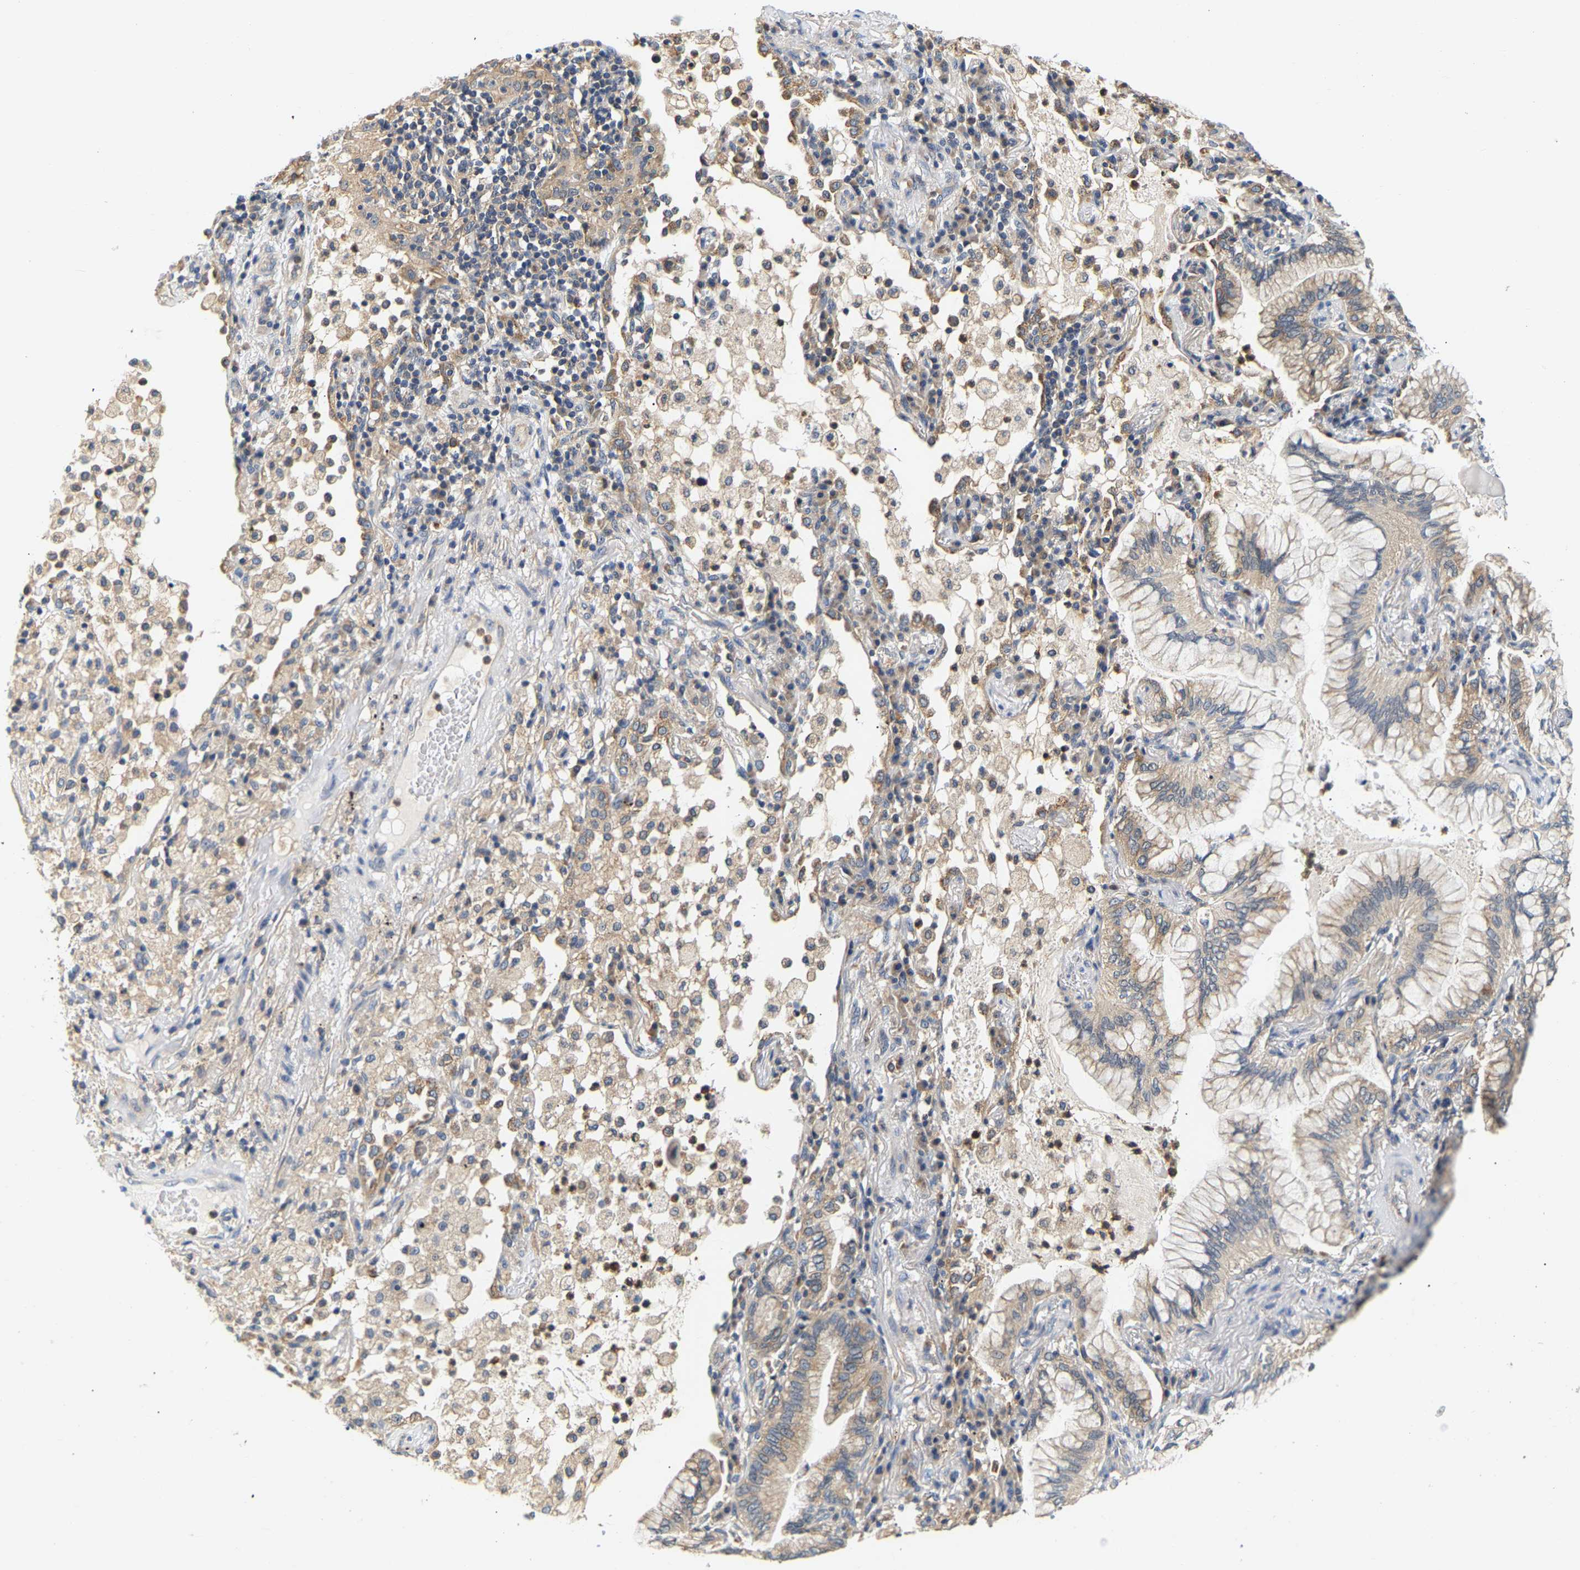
{"staining": {"intensity": "weak", "quantity": "<25%", "location": "cytoplasmic/membranous"}, "tissue": "lung cancer", "cell_type": "Tumor cells", "image_type": "cancer", "snomed": [{"axis": "morphology", "description": "Adenocarcinoma, NOS"}, {"axis": "topography", "description": "Lung"}], "caption": "High magnification brightfield microscopy of lung cancer (adenocarcinoma) stained with DAB (3,3'-diaminobenzidine) (brown) and counterstained with hematoxylin (blue): tumor cells show no significant staining.", "gene": "PPID", "patient": {"sex": "female", "age": 70}}